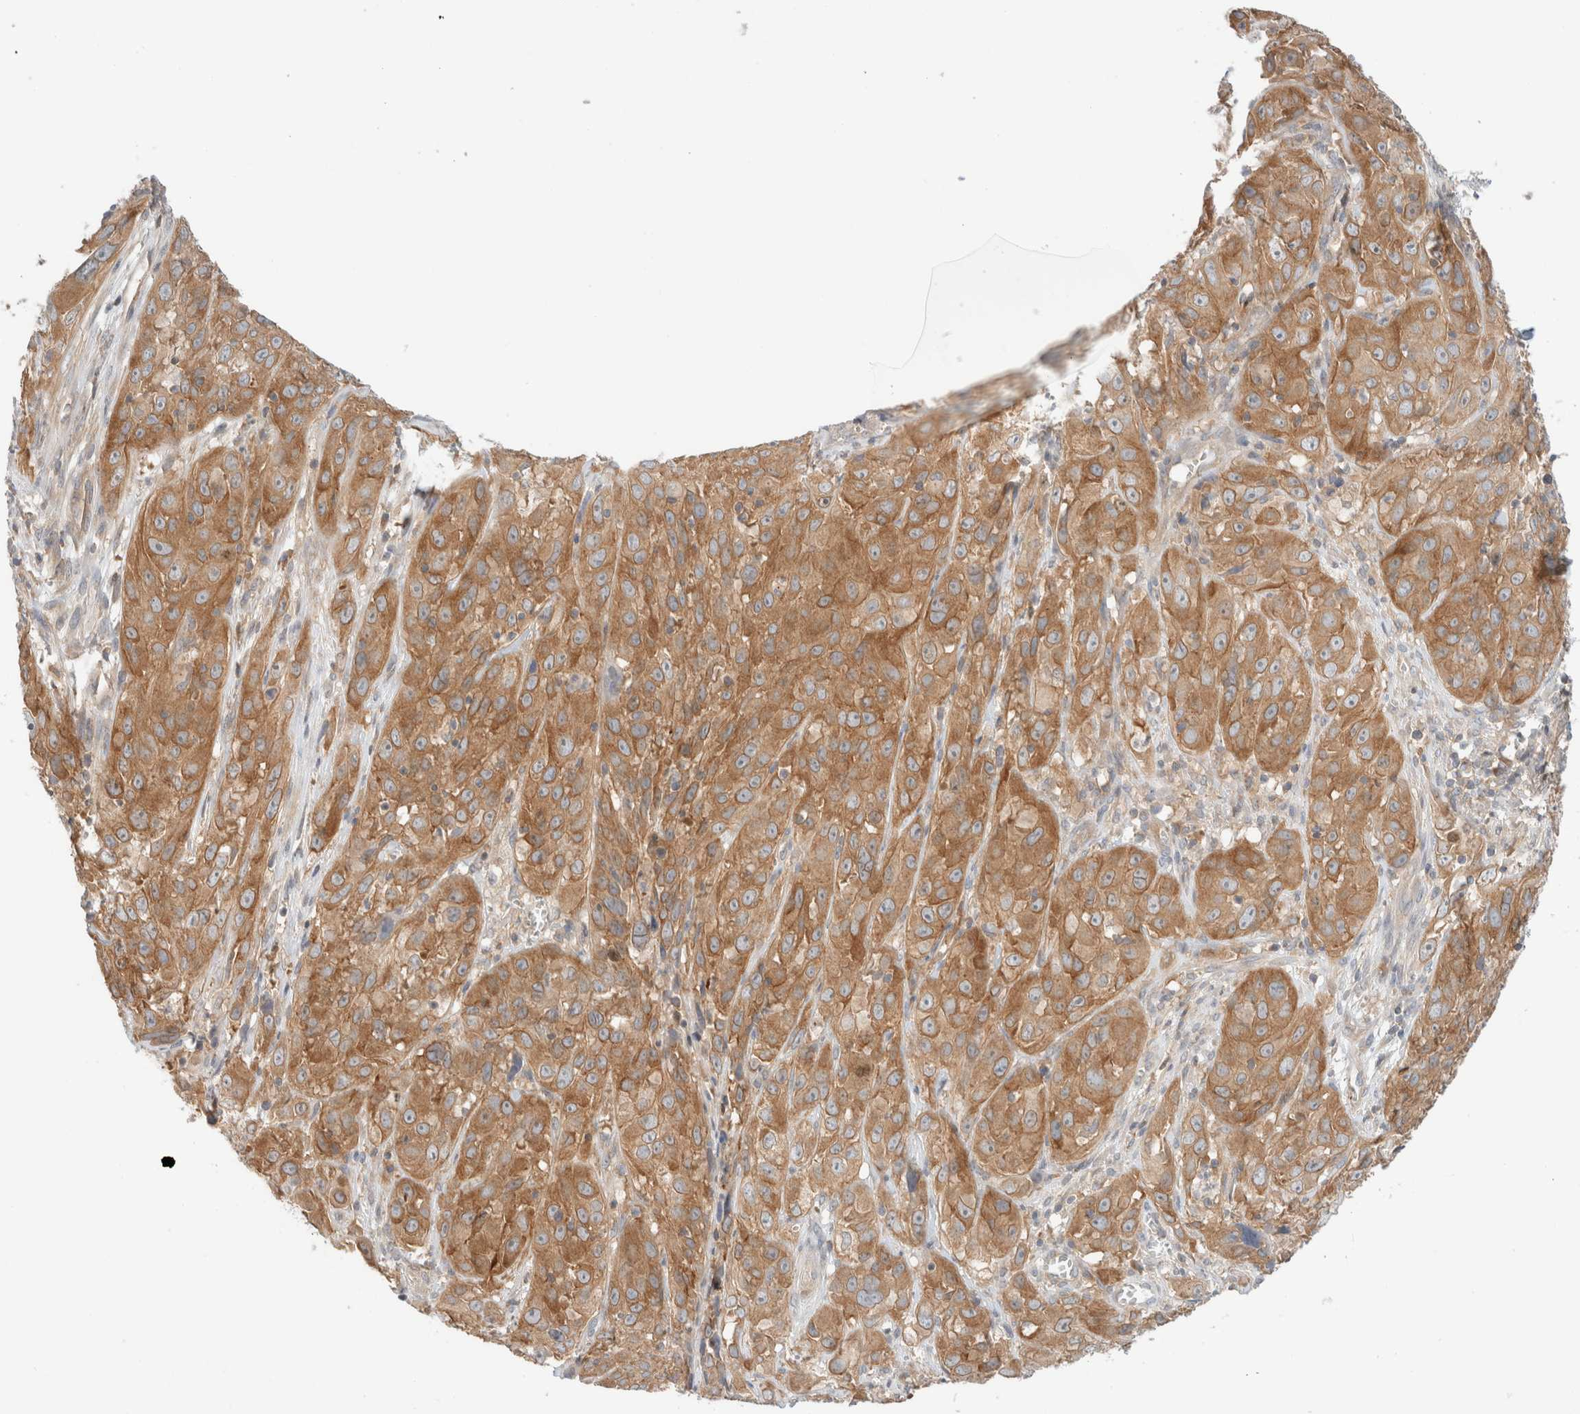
{"staining": {"intensity": "moderate", "quantity": ">75%", "location": "cytoplasmic/membranous"}, "tissue": "cervical cancer", "cell_type": "Tumor cells", "image_type": "cancer", "snomed": [{"axis": "morphology", "description": "Squamous cell carcinoma, NOS"}, {"axis": "topography", "description": "Cervix"}], "caption": "Immunohistochemistry histopathology image of neoplastic tissue: human cervical cancer stained using immunohistochemistry (IHC) reveals medium levels of moderate protein expression localized specifically in the cytoplasmic/membranous of tumor cells, appearing as a cytoplasmic/membranous brown color.", "gene": "MARK3", "patient": {"sex": "female", "age": 32}}